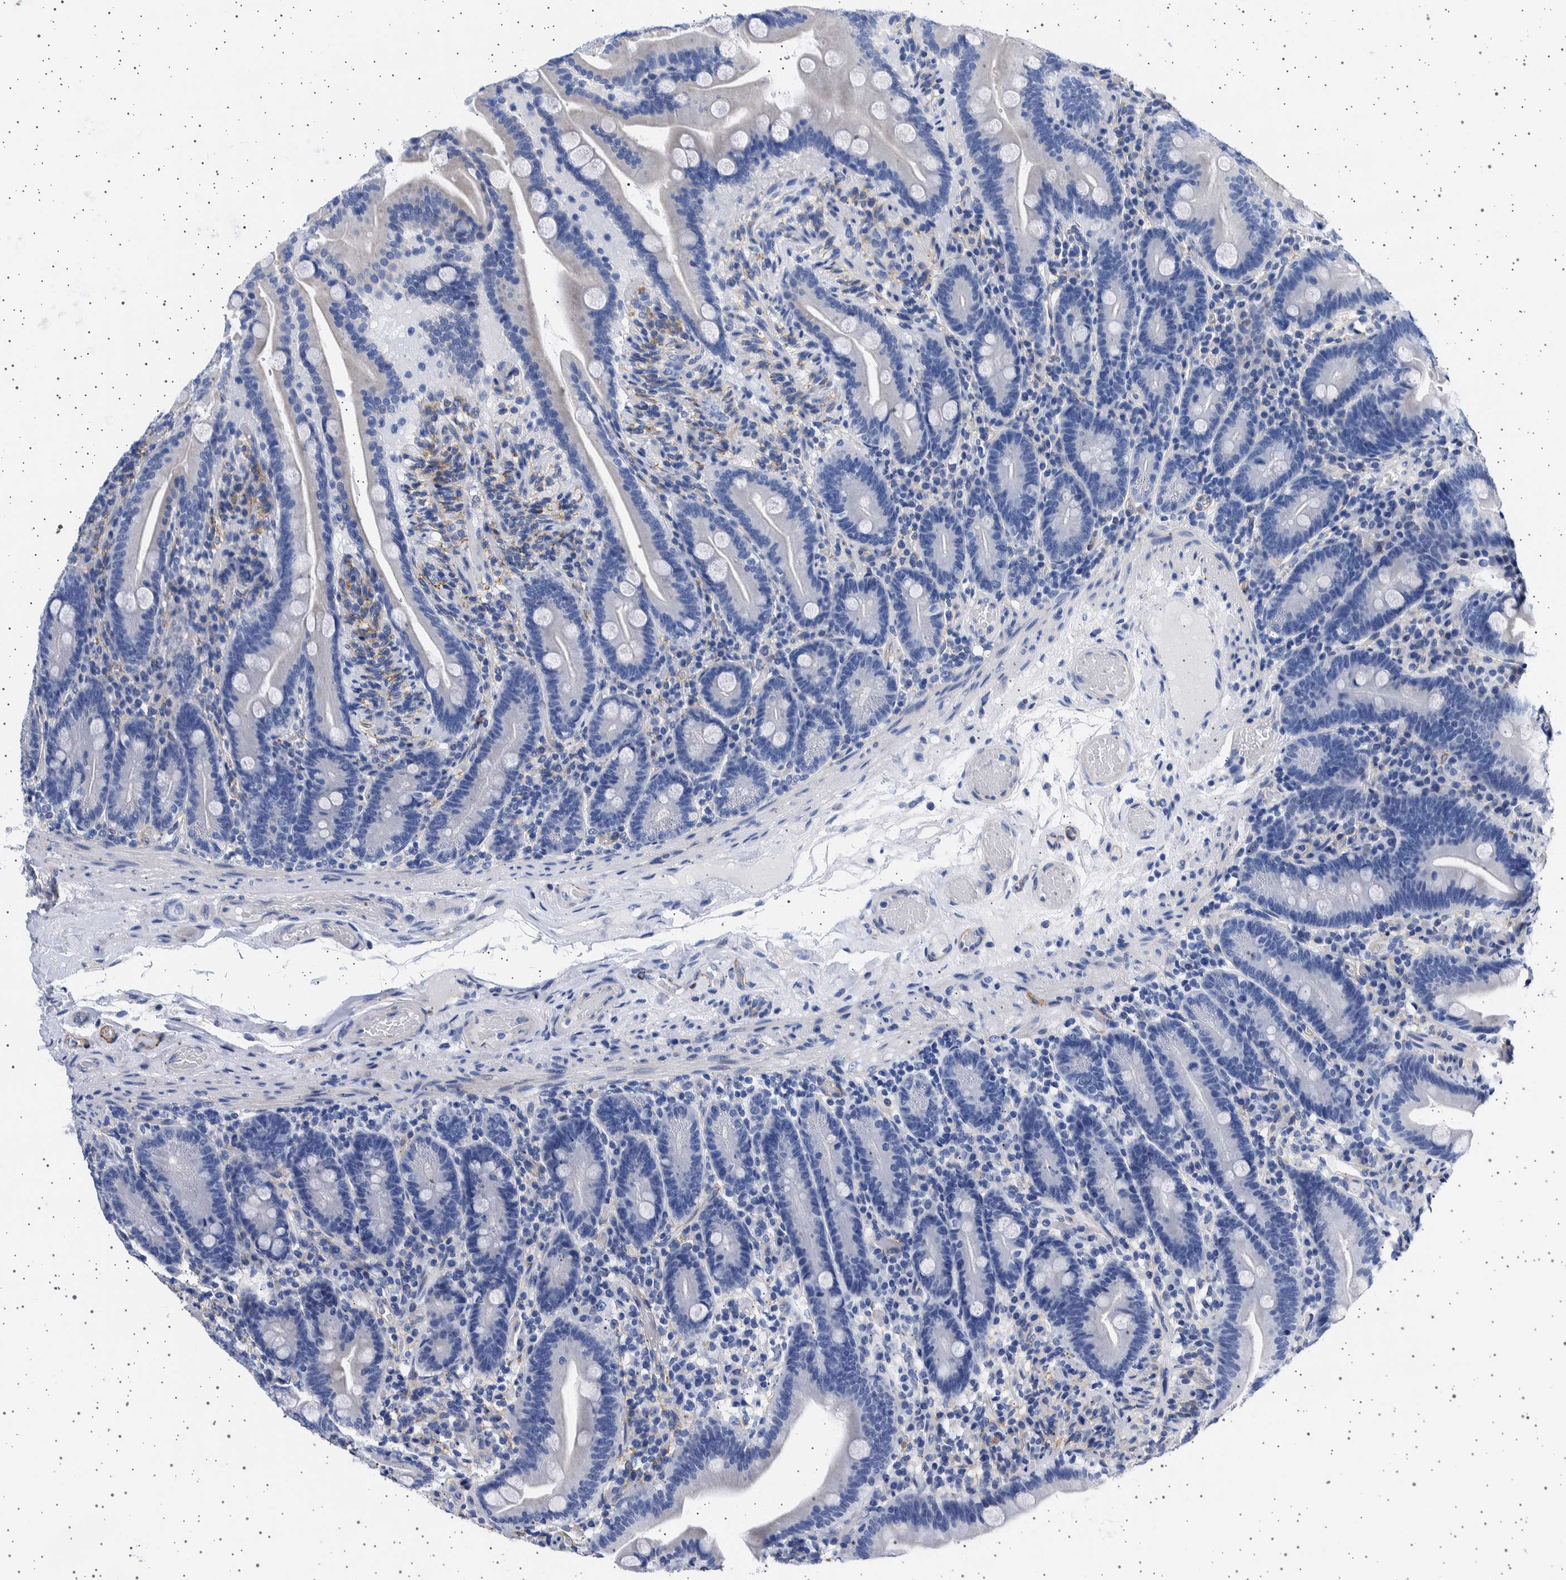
{"staining": {"intensity": "negative", "quantity": "none", "location": "none"}, "tissue": "duodenum", "cell_type": "Glandular cells", "image_type": "normal", "snomed": [{"axis": "morphology", "description": "Normal tissue, NOS"}, {"axis": "topography", "description": "Duodenum"}], "caption": "Photomicrograph shows no significant protein expression in glandular cells of normal duodenum.", "gene": "SEPTIN4", "patient": {"sex": "male", "age": 54}}